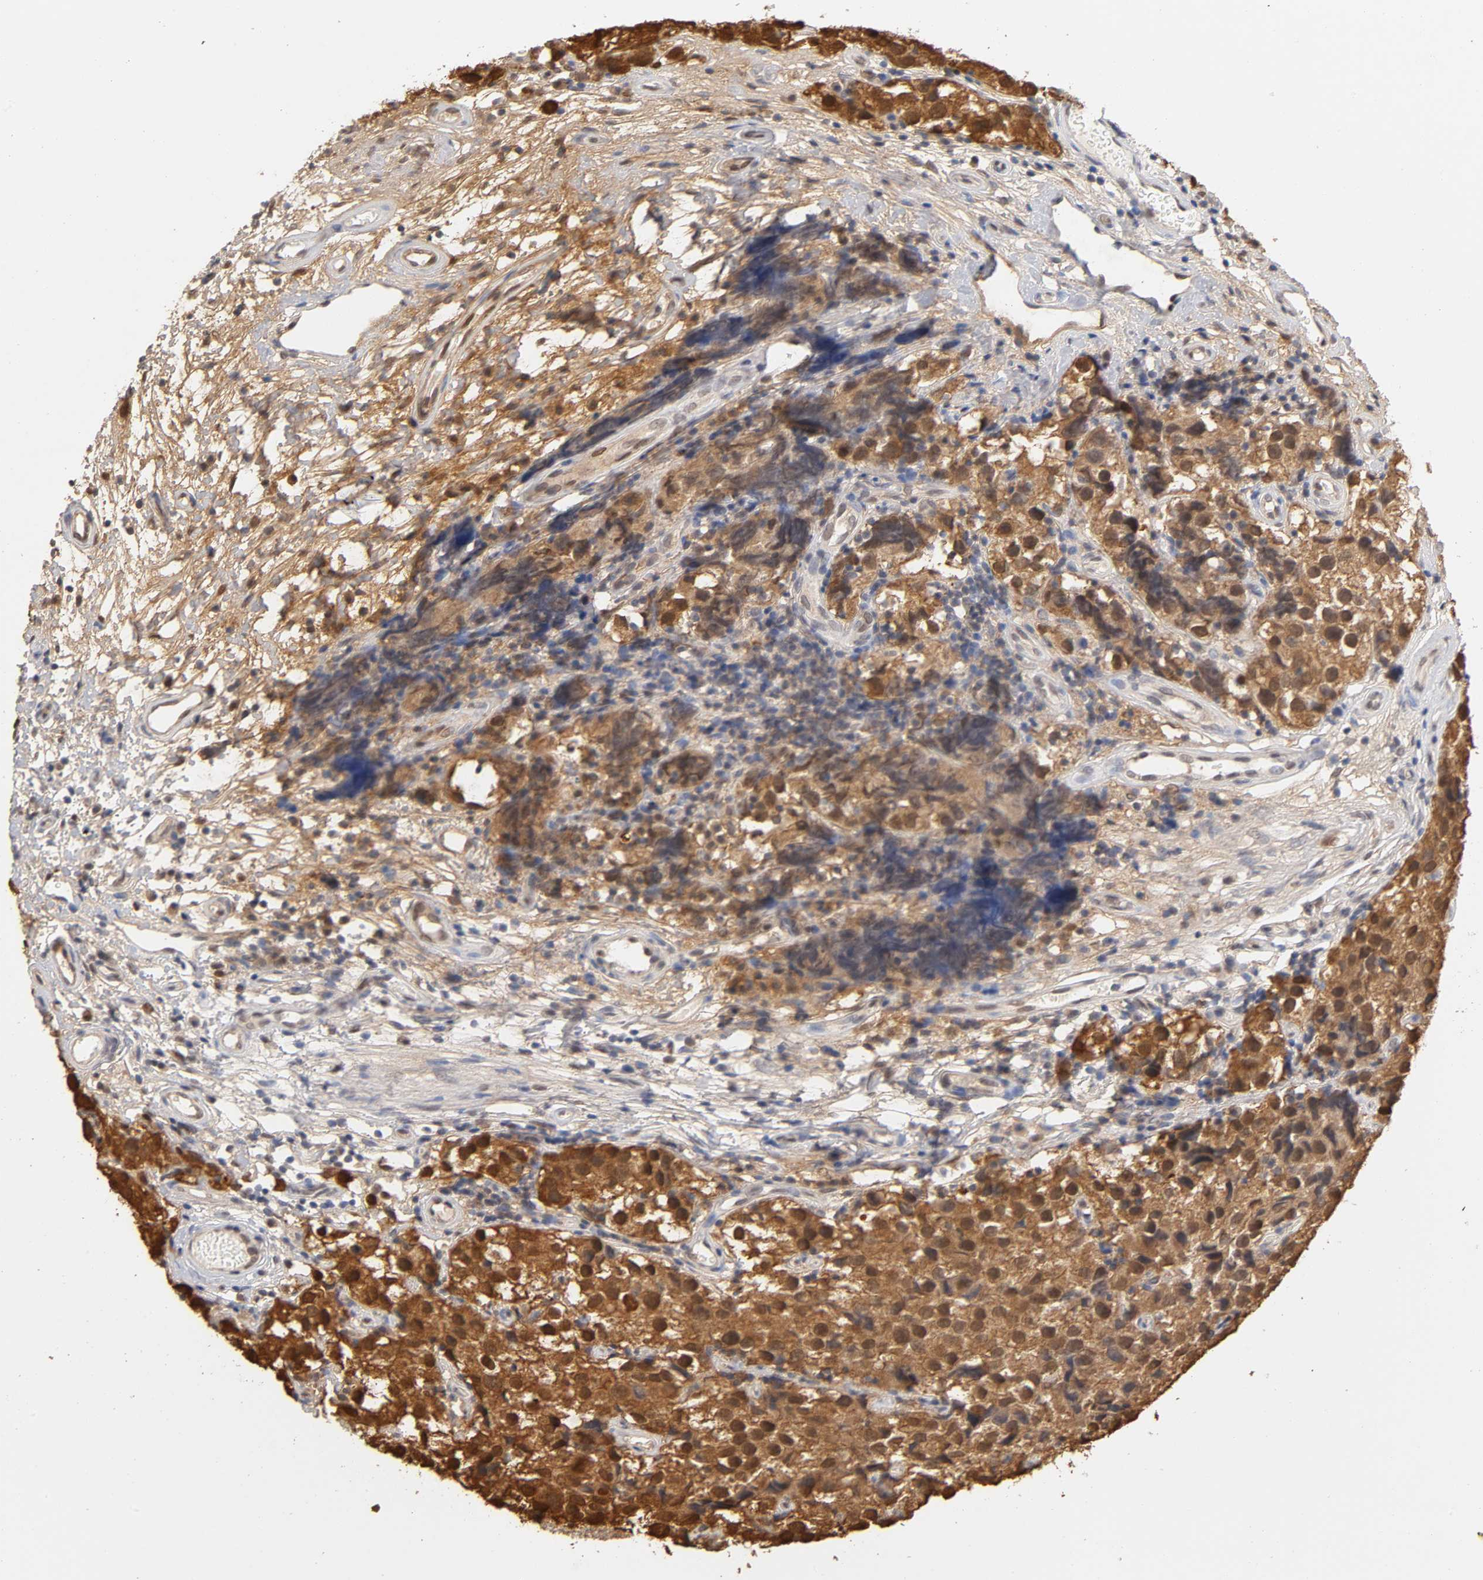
{"staining": {"intensity": "strong", "quantity": ">75%", "location": "cytoplasmic/membranous"}, "tissue": "testis cancer", "cell_type": "Tumor cells", "image_type": "cancer", "snomed": [{"axis": "morphology", "description": "Seminoma, NOS"}, {"axis": "topography", "description": "Testis"}], "caption": "About >75% of tumor cells in human testis cancer demonstrate strong cytoplasmic/membranous protein staining as visualized by brown immunohistochemical staining.", "gene": "DFFB", "patient": {"sex": "male", "age": 39}}